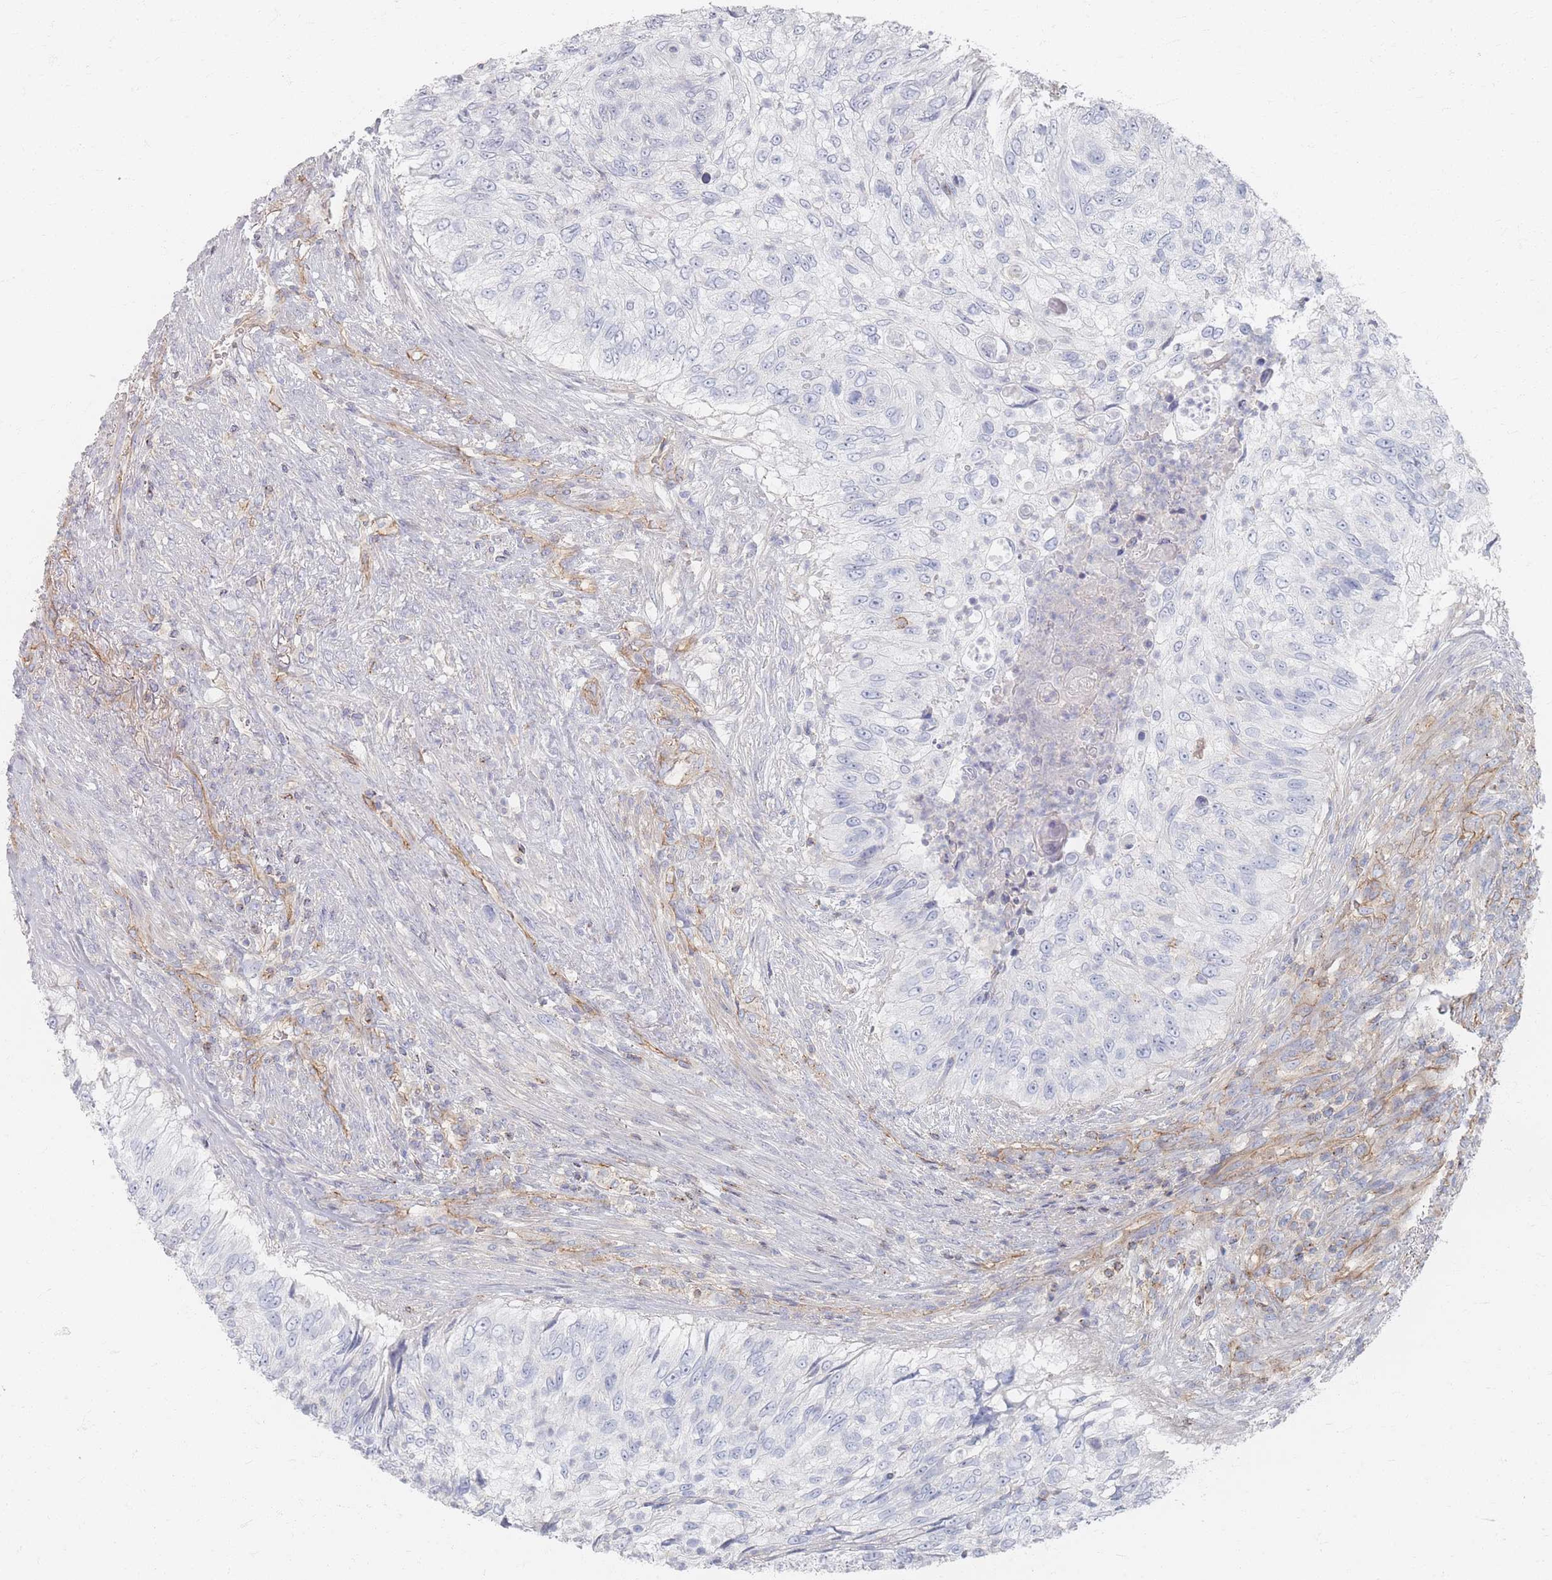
{"staining": {"intensity": "negative", "quantity": "none", "location": "none"}, "tissue": "urothelial cancer", "cell_type": "Tumor cells", "image_type": "cancer", "snomed": [{"axis": "morphology", "description": "Urothelial carcinoma, High grade"}, {"axis": "topography", "description": "Urinary bladder"}], "caption": "DAB (3,3'-diaminobenzidine) immunohistochemical staining of human urothelial cancer reveals no significant expression in tumor cells. (DAB (3,3'-diaminobenzidine) IHC with hematoxylin counter stain).", "gene": "GNB1", "patient": {"sex": "female", "age": 60}}